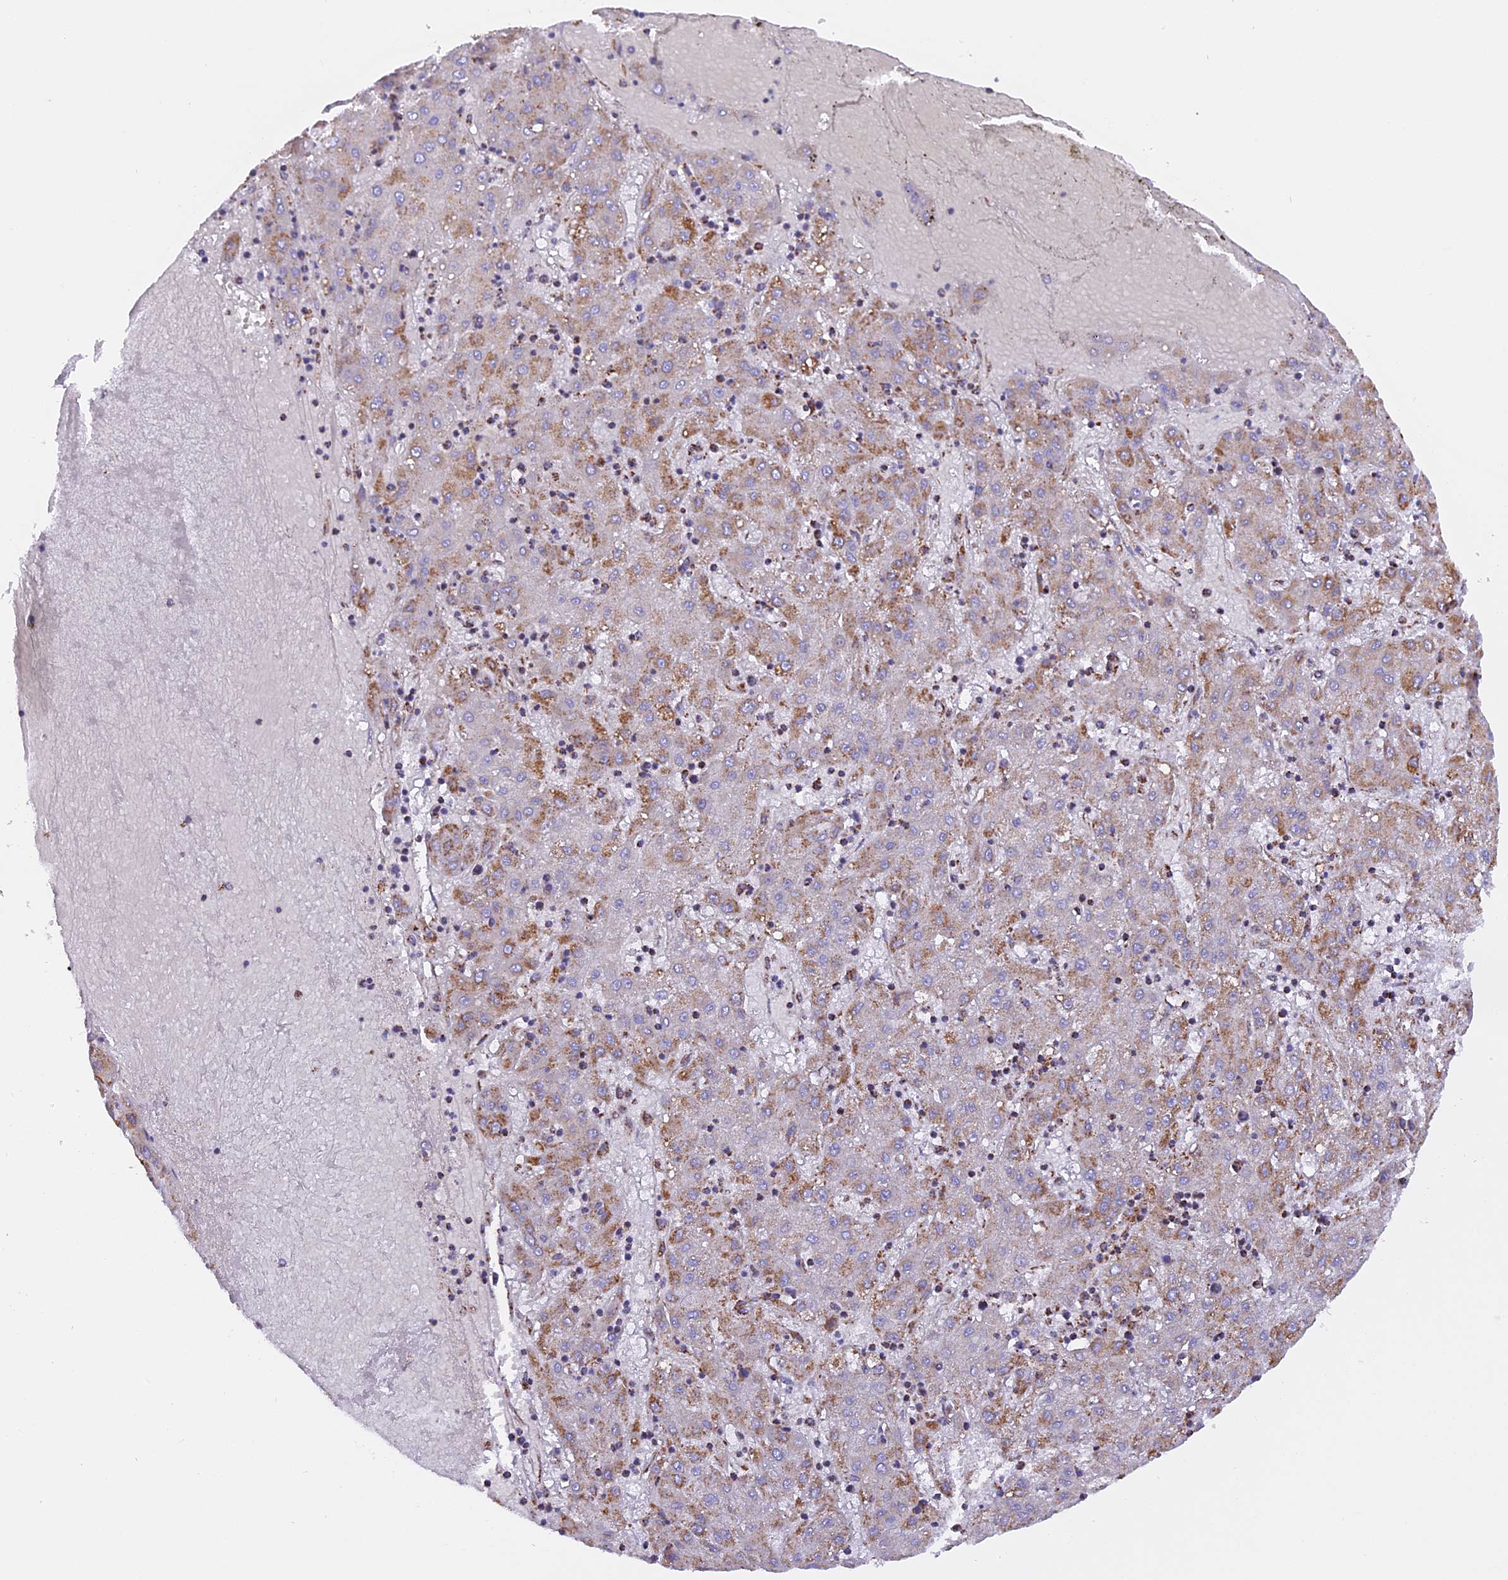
{"staining": {"intensity": "moderate", "quantity": "25%-75%", "location": "cytoplasmic/membranous"}, "tissue": "liver cancer", "cell_type": "Tumor cells", "image_type": "cancer", "snomed": [{"axis": "morphology", "description": "Carcinoma, Hepatocellular, NOS"}, {"axis": "topography", "description": "Liver"}], "caption": "An image of liver cancer (hepatocellular carcinoma) stained for a protein demonstrates moderate cytoplasmic/membranous brown staining in tumor cells.", "gene": "KCNG1", "patient": {"sex": "male", "age": 72}}